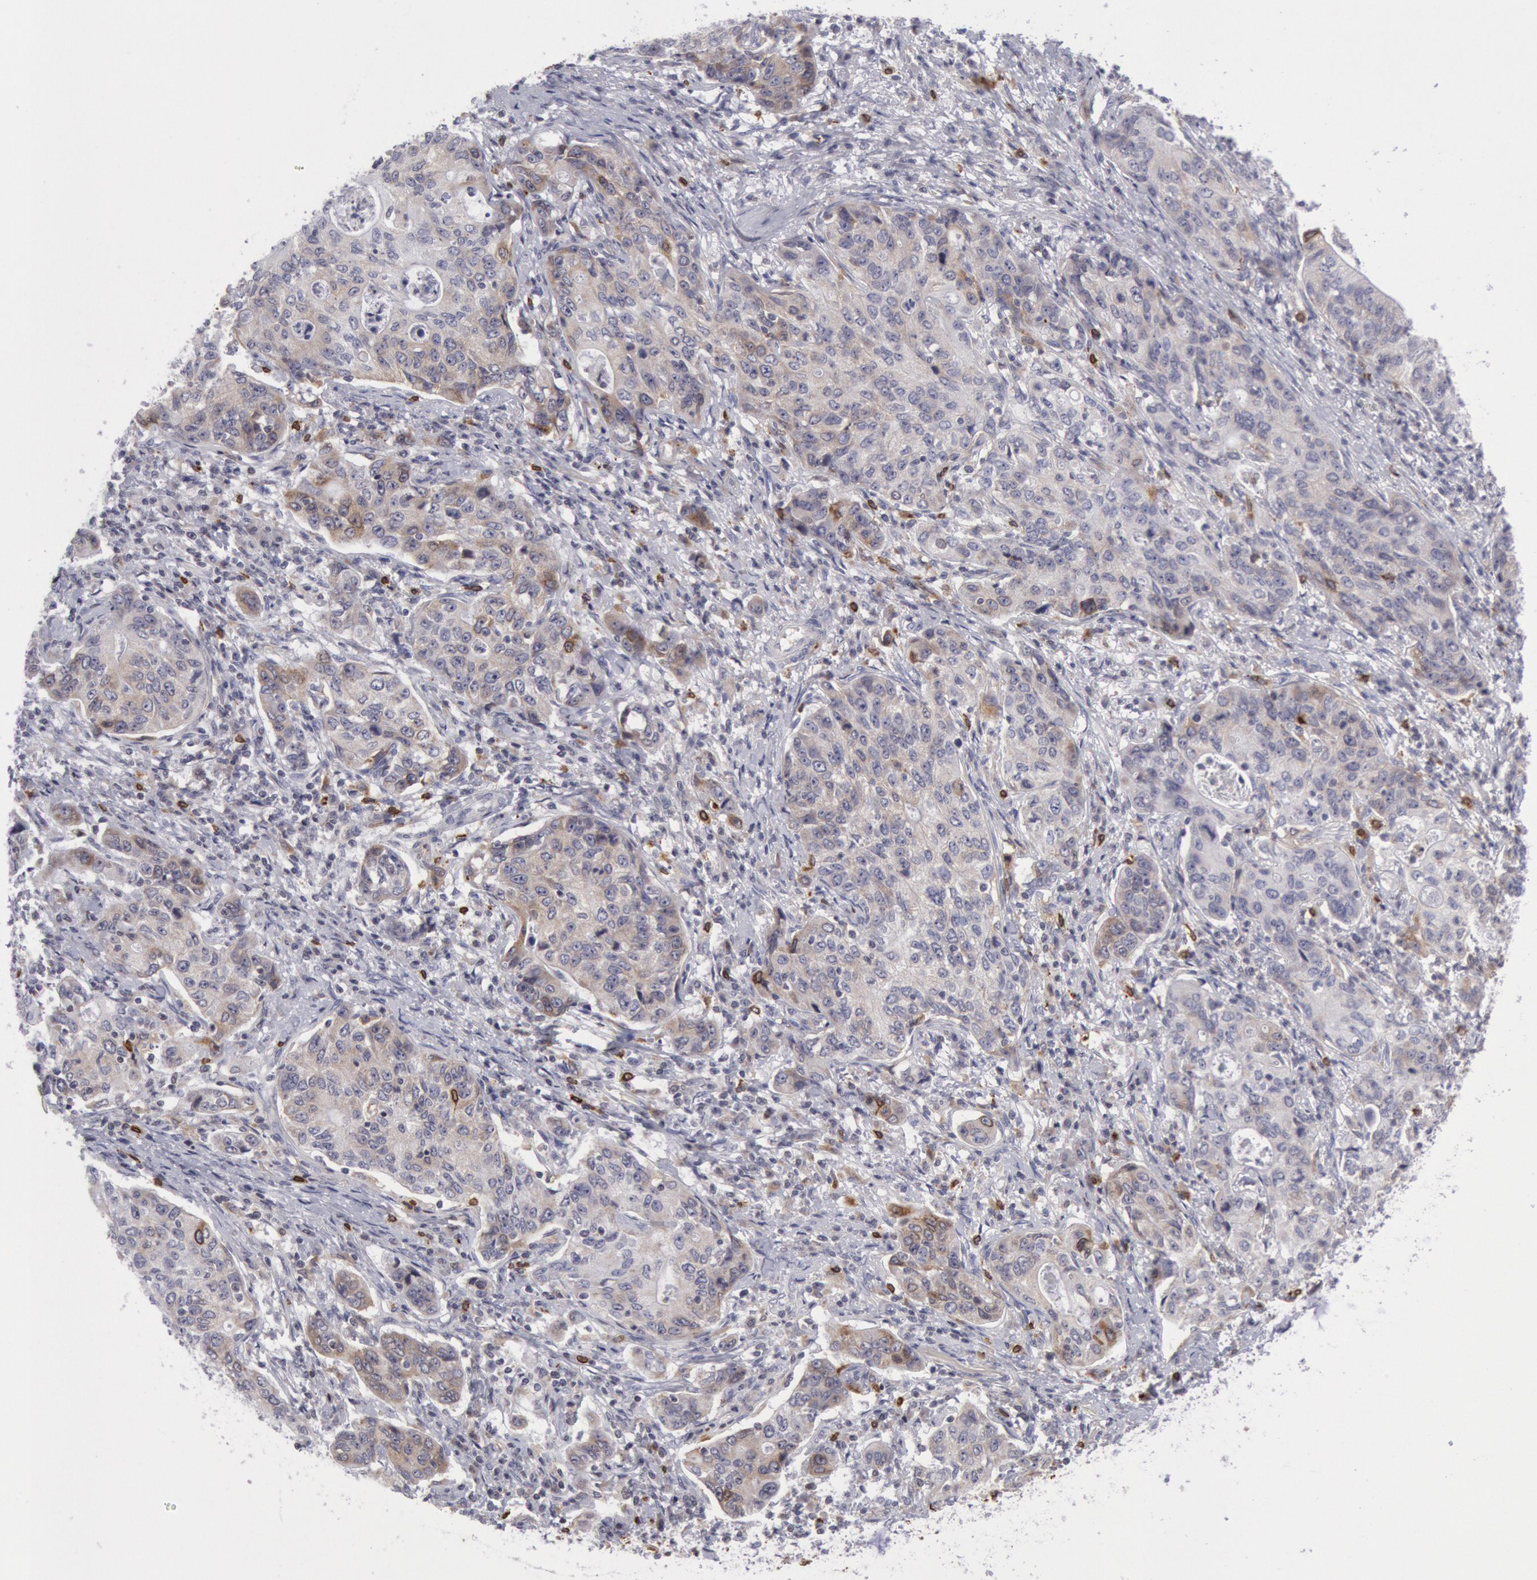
{"staining": {"intensity": "weak", "quantity": "<25%", "location": "cytoplasmic/membranous"}, "tissue": "stomach cancer", "cell_type": "Tumor cells", "image_type": "cancer", "snomed": [{"axis": "morphology", "description": "Adenocarcinoma, NOS"}, {"axis": "topography", "description": "Esophagus"}, {"axis": "topography", "description": "Stomach"}], "caption": "DAB immunohistochemical staining of stomach cancer exhibits no significant expression in tumor cells.", "gene": "PTGS2", "patient": {"sex": "male", "age": 74}}